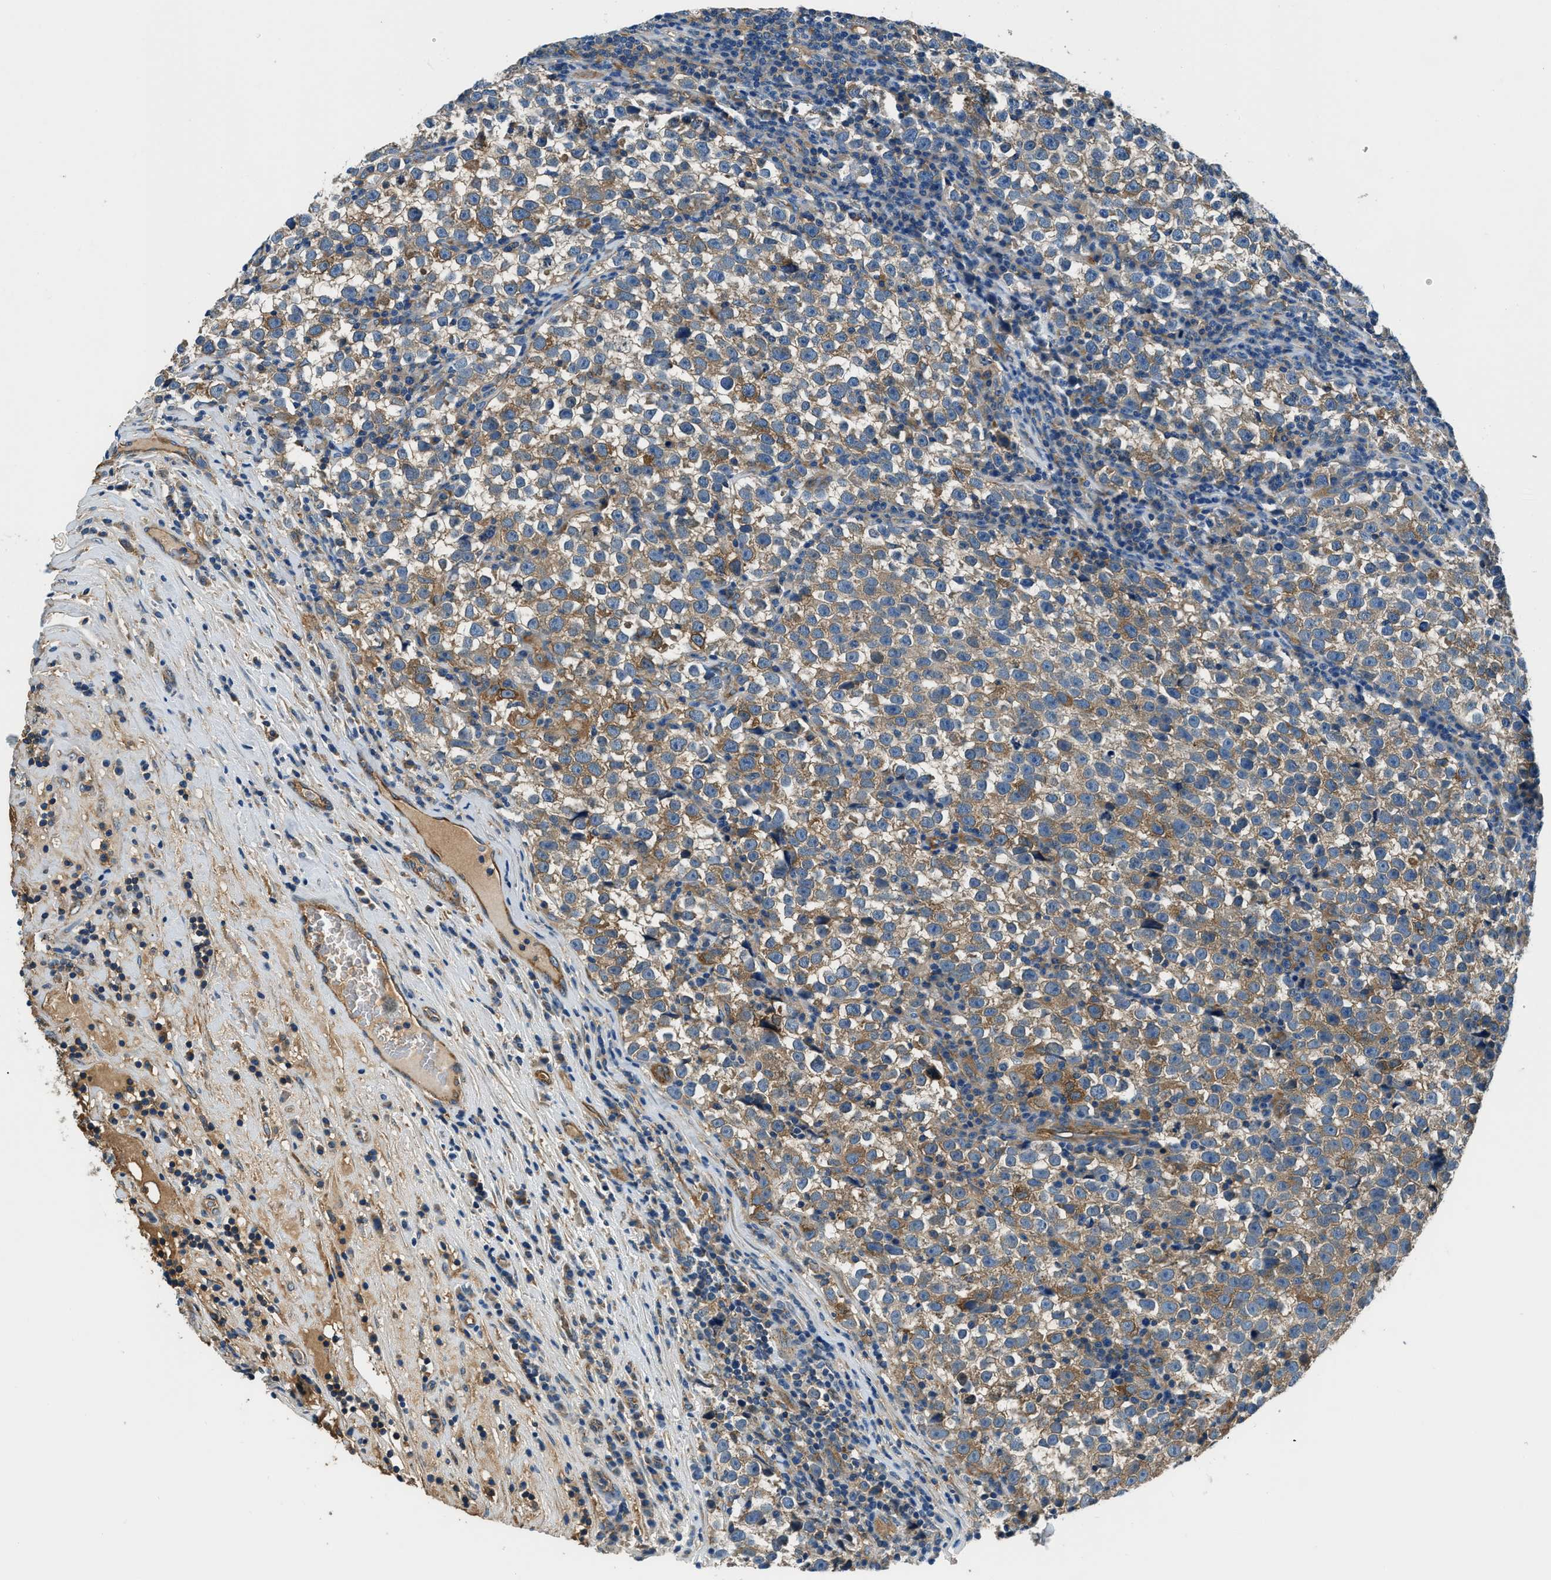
{"staining": {"intensity": "moderate", "quantity": ">75%", "location": "cytoplasmic/membranous"}, "tissue": "testis cancer", "cell_type": "Tumor cells", "image_type": "cancer", "snomed": [{"axis": "morphology", "description": "Normal tissue, NOS"}, {"axis": "morphology", "description": "Seminoma, NOS"}, {"axis": "topography", "description": "Testis"}], "caption": "Testis cancer tissue shows moderate cytoplasmic/membranous staining in approximately >75% of tumor cells, visualized by immunohistochemistry.", "gene": "EEA1", "patient": {"sex": "male", "age": 43}}